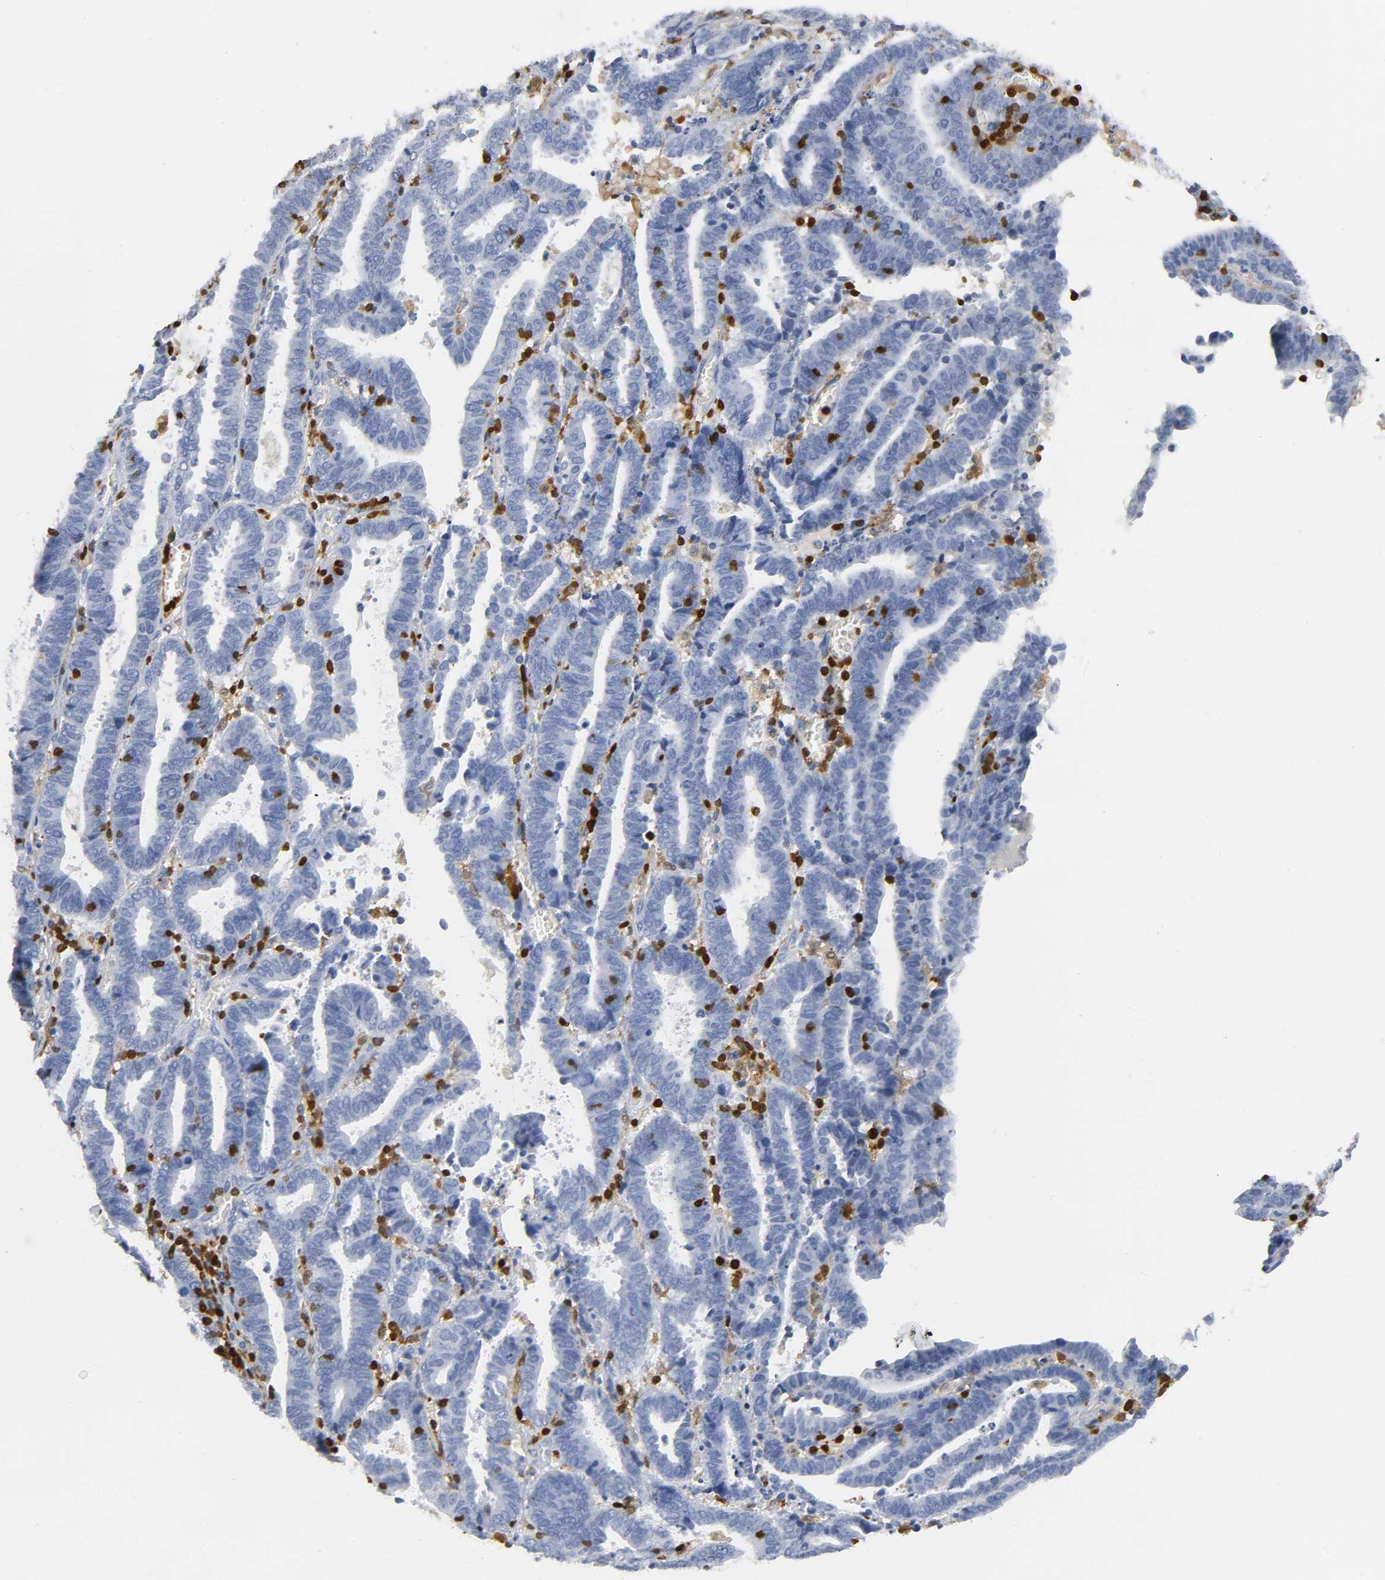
{"staining": {"intensity": "negative", "quantity": "none", "location": "none"}, "tissue": "endometrial cancer", "cell_type": "Tumor cells", "image_type": "cancer", "snomed": [{"axis": "morphology", "description": "Adenocarcinoma, NOS"}, {"axis": "topography", "description": "Uterus"}], "caption": "The image reveals no significant expression in tumor cells of adenocarcinoma (endometrial).", "gene": "DOK2", "patient": {"sex": "female", "age": 83}}